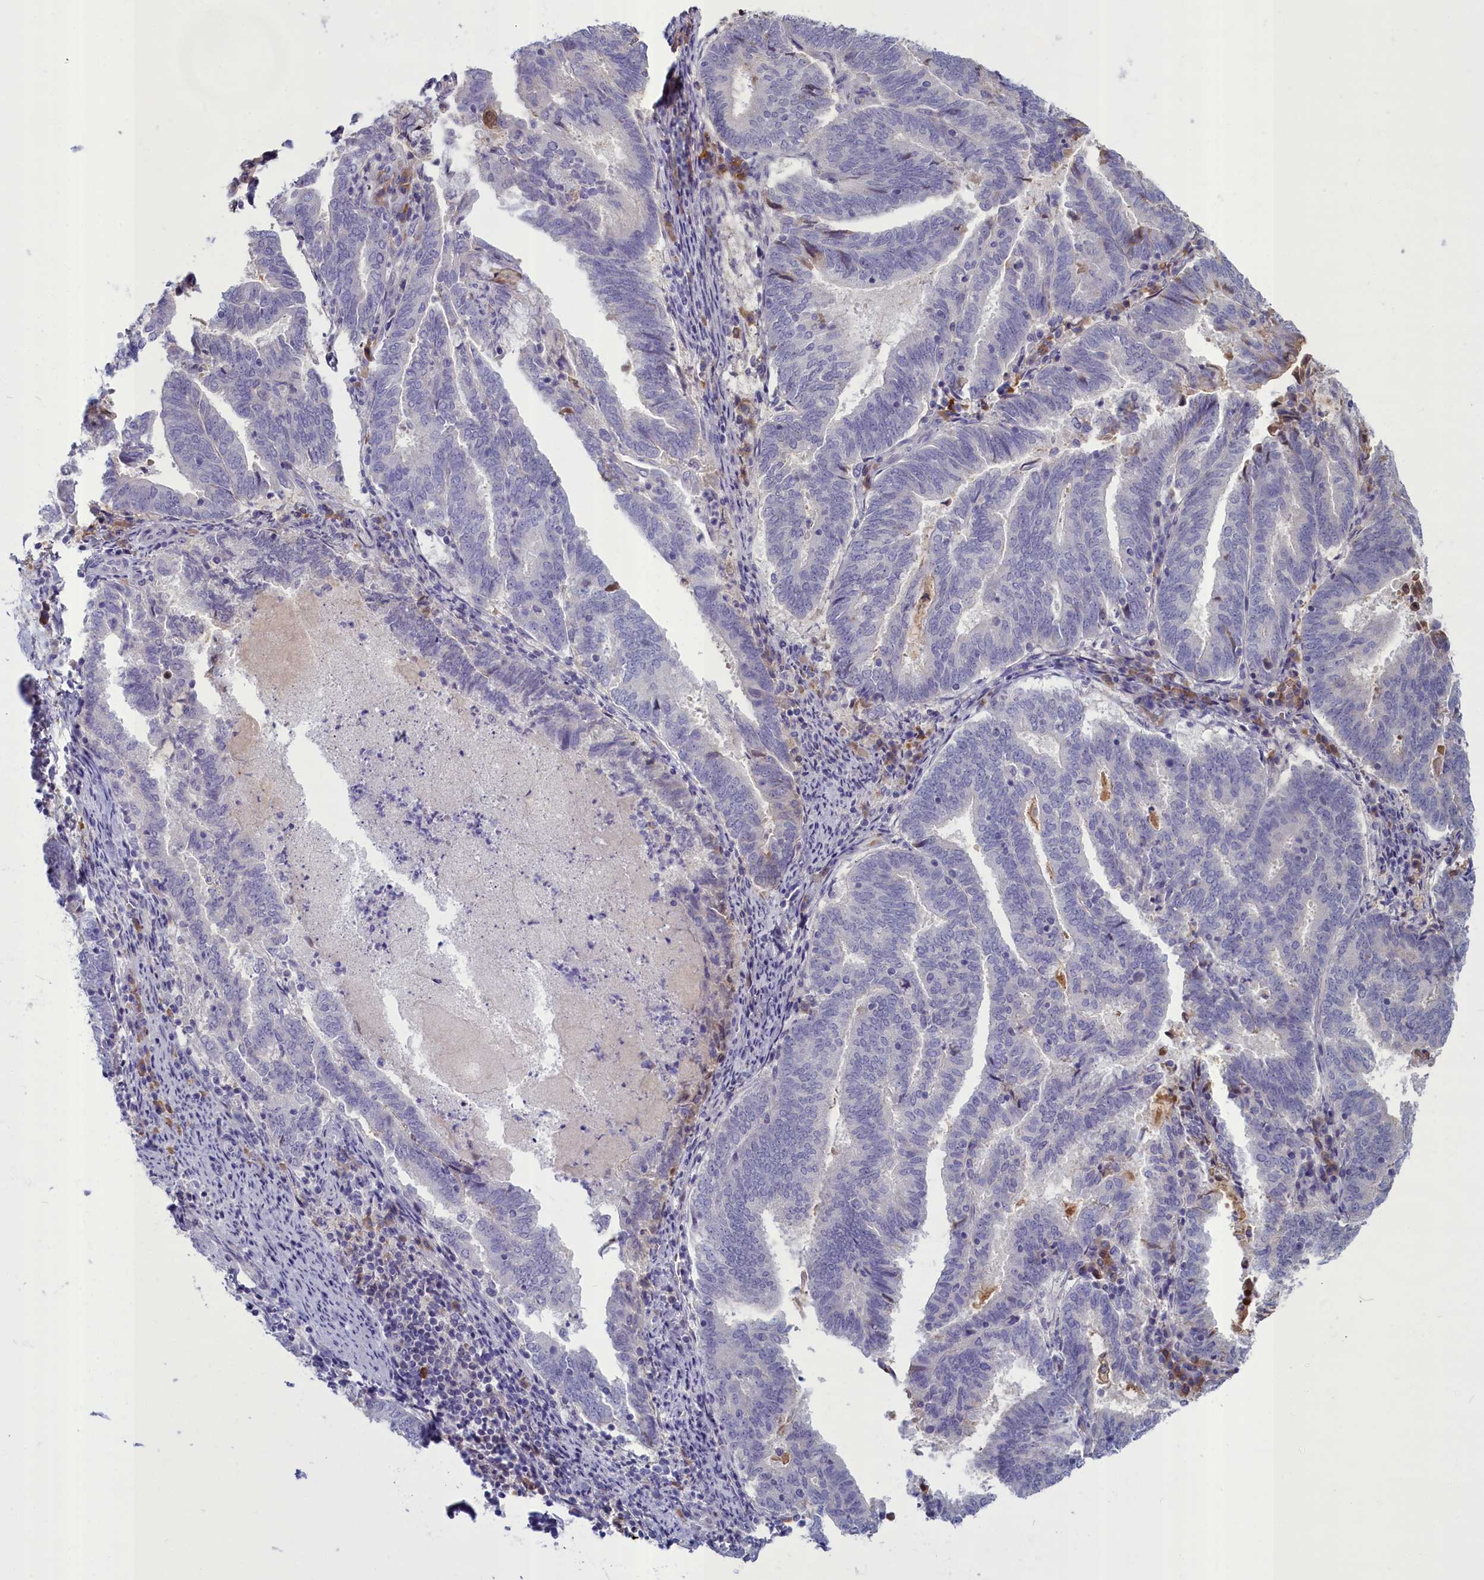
{"staining": {"intensity": "negative", "quantity": "none", "location": "none"}, "tissue": "endometrial cancer", "cell_type": "Tumor cells", "image_type": "cancer", "snomed": [{"axis": "morphology", "description": "Adenocarcinoma, NOS"}, {"axis": "topography", "description": "Endometrium"}], "caption": "Tumor cells are negative for brown protein staining in endometrial cancer.", "gene": "SV2C", "patient": {"sex": "female", "age": 80}}